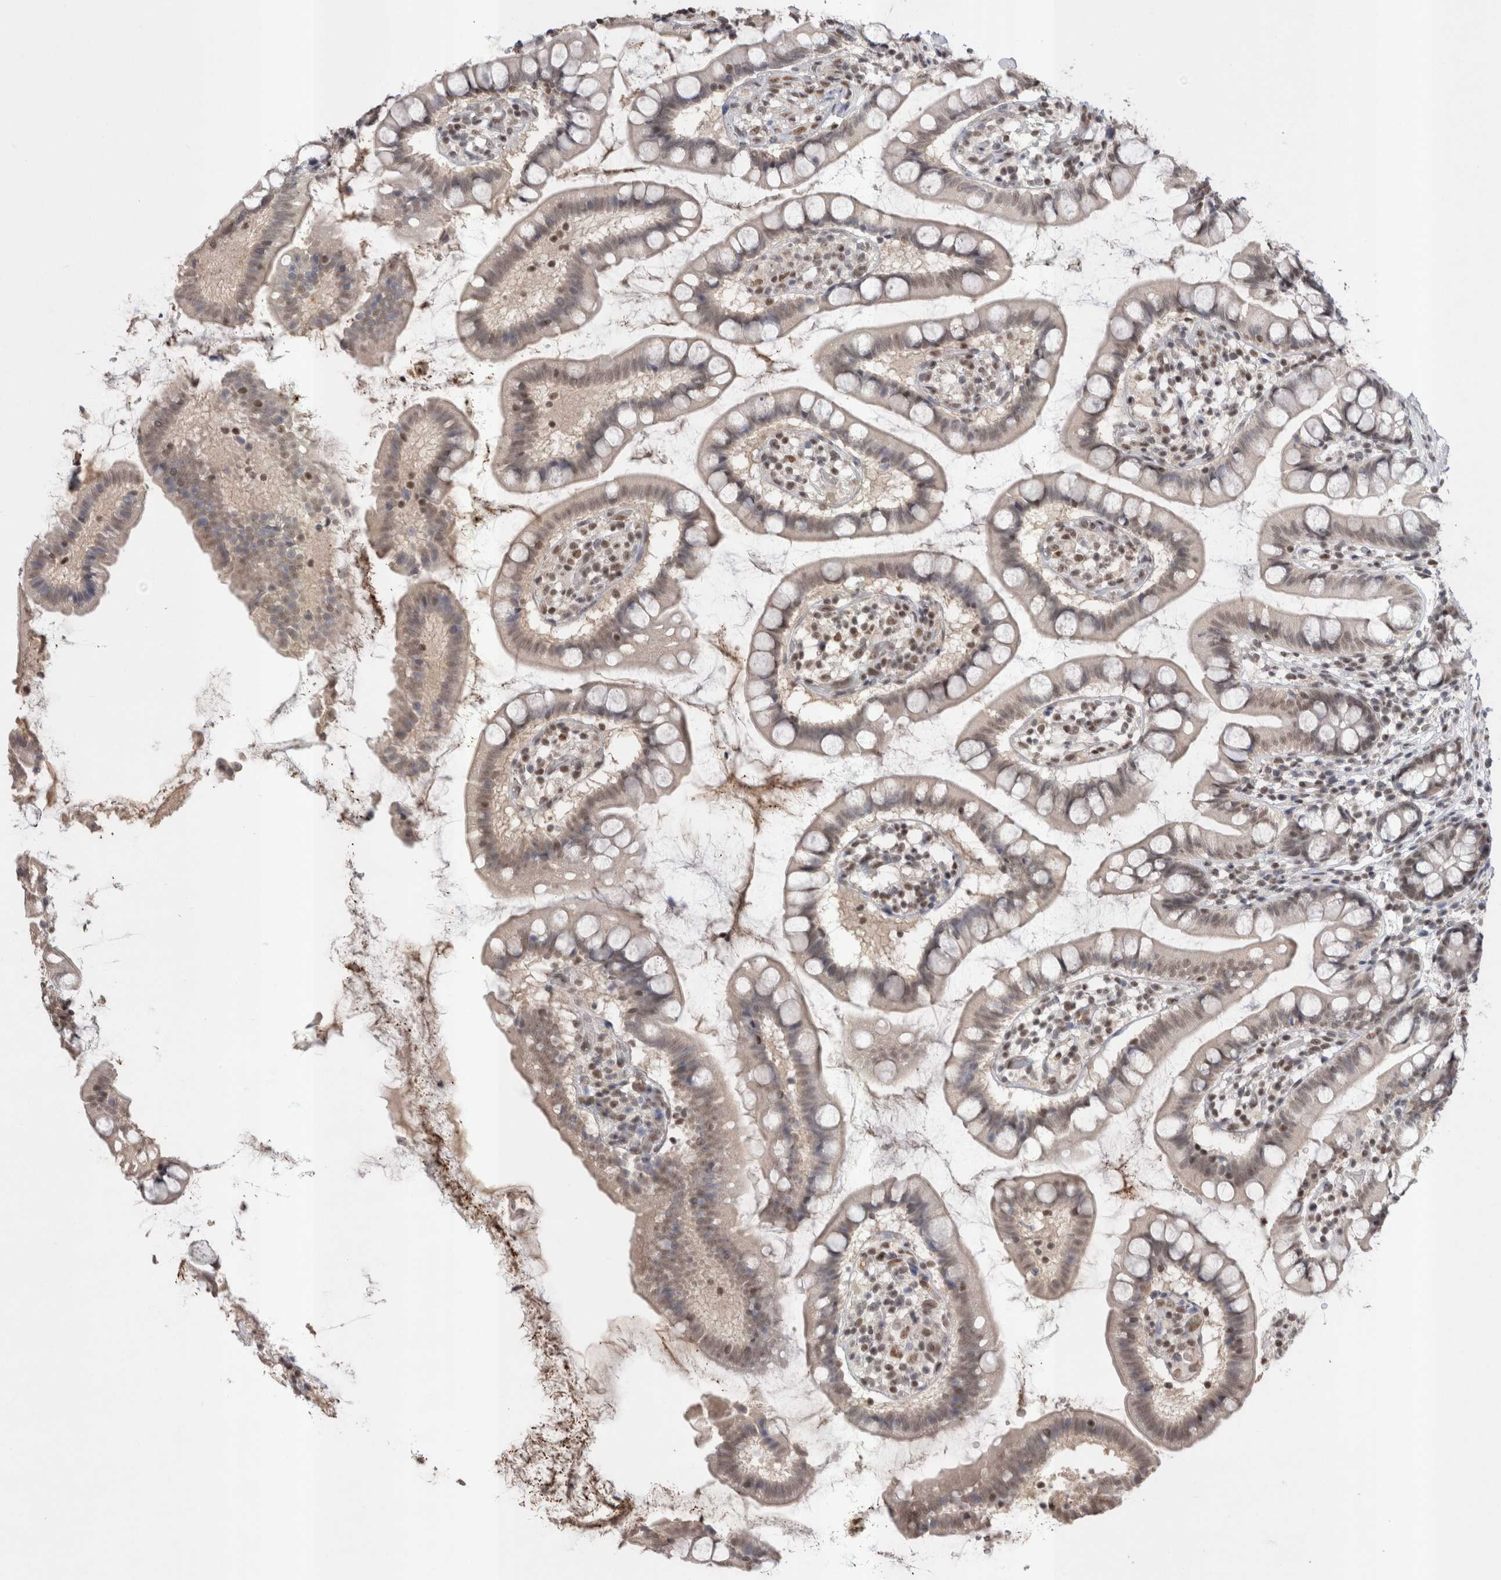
{"staining": {"intensity": "weak", "quantity": "25%-75%", "location": "nuclear"}, "tissue": "small intestine", "cell_type": "Glandular cells", "image_type": "normal", "snomed": [{"axis": "morphology", "description": "Normal tissue, NOS"}, {"axis": "topography", "description": "Small intestine"}], "caption": "Protein staining shows weak nuclear positivity in about 25%-75% of glandular cells in unremarkable small intestine. Nuclei are stained in blue.", "gene": "DAXX", "patient": {"sex": "female", "age": 84}}